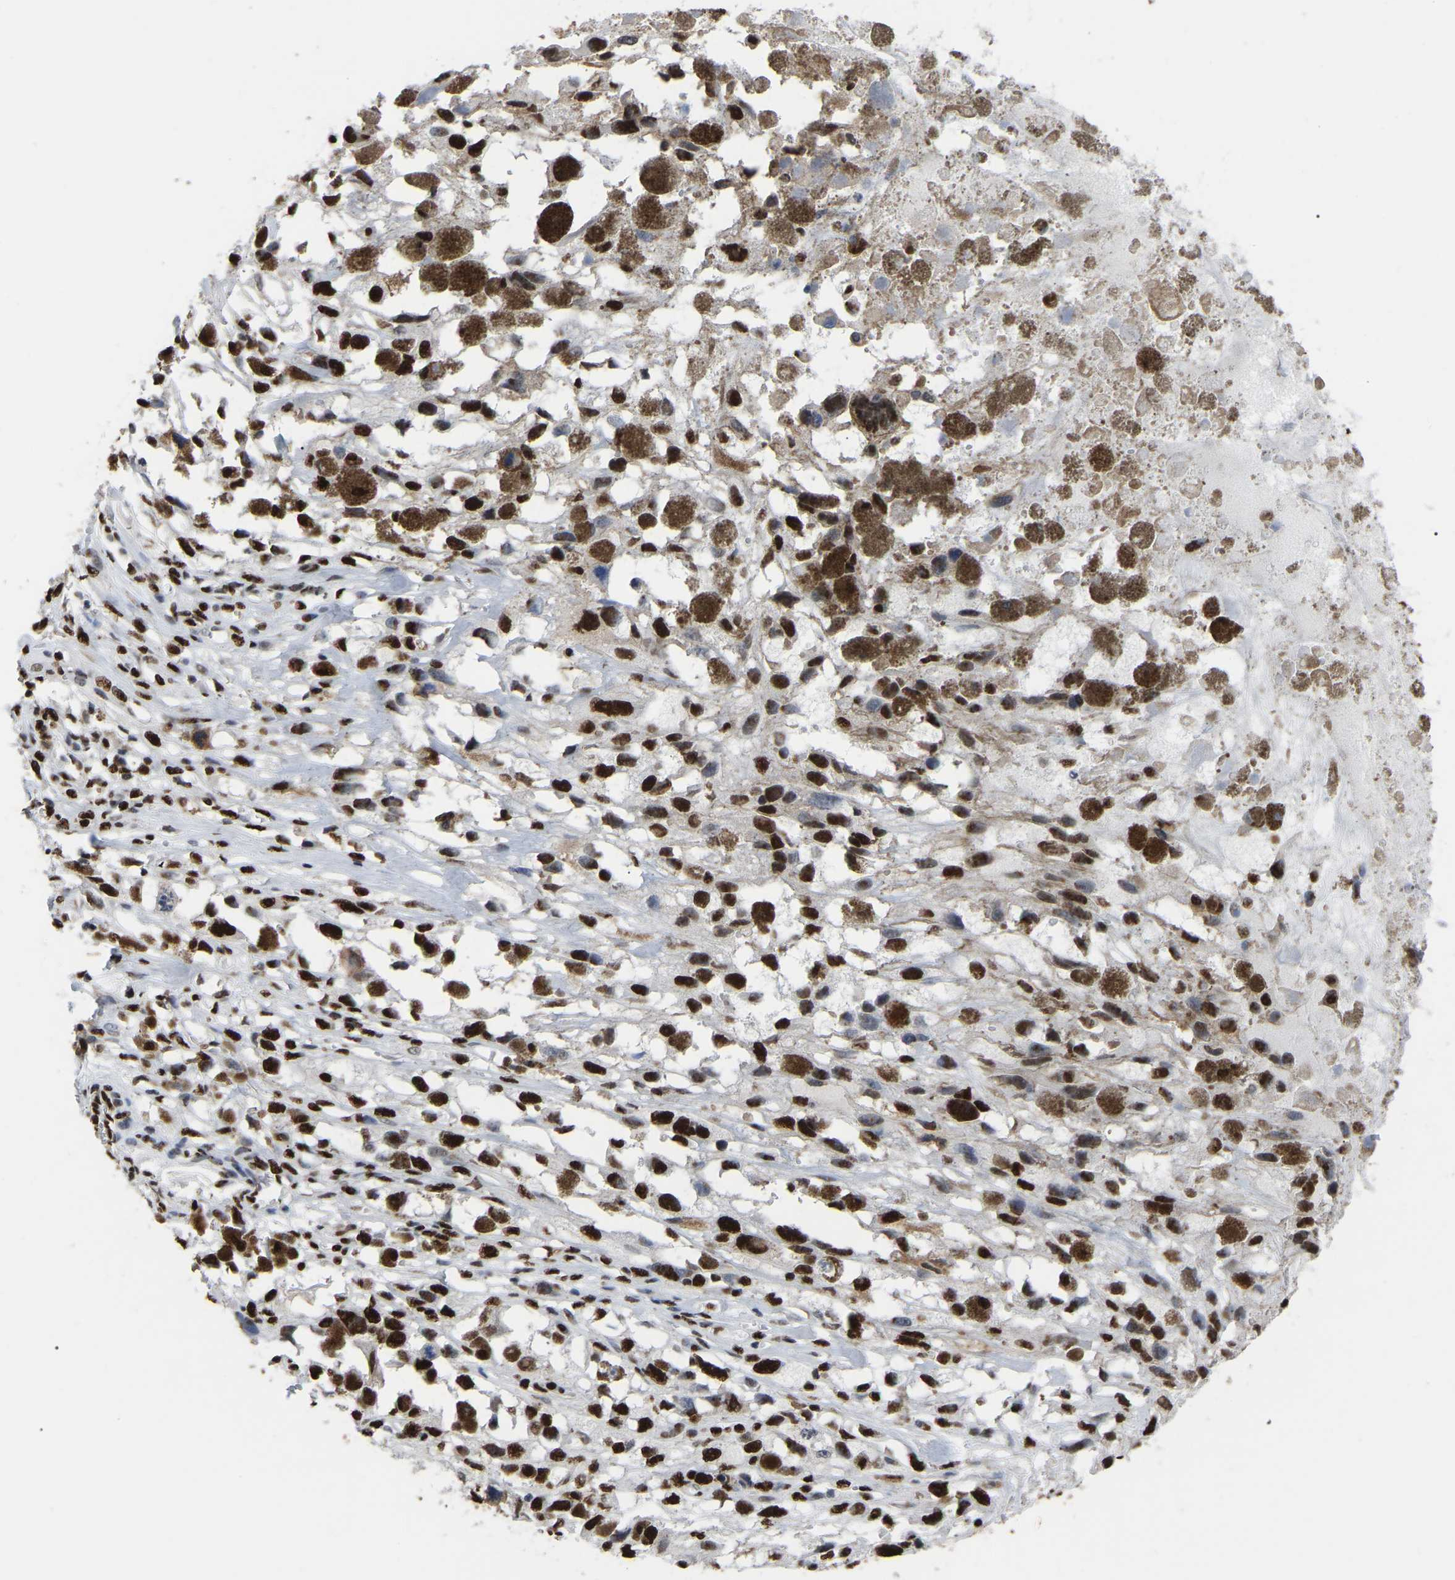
{"staining": {"intensity": "strong", "quantity": ">75%", "location": "nuclear"}, "tissue": "melanoma", "cell_type": "Tumor cells", "image_type": "cancer", "snomed": [{"axis": "morphology", "description": "Malignant melanoma, Metastatic site"}, {"axis": "topography", "description": "Lymph node"}], "caption": "Tumor cells demonstrate high levels of strong nuclear positivity in about >75% of cells in melanoma.", "gene": "RBL2", "patient": {"sex": "male", "age": 59}}